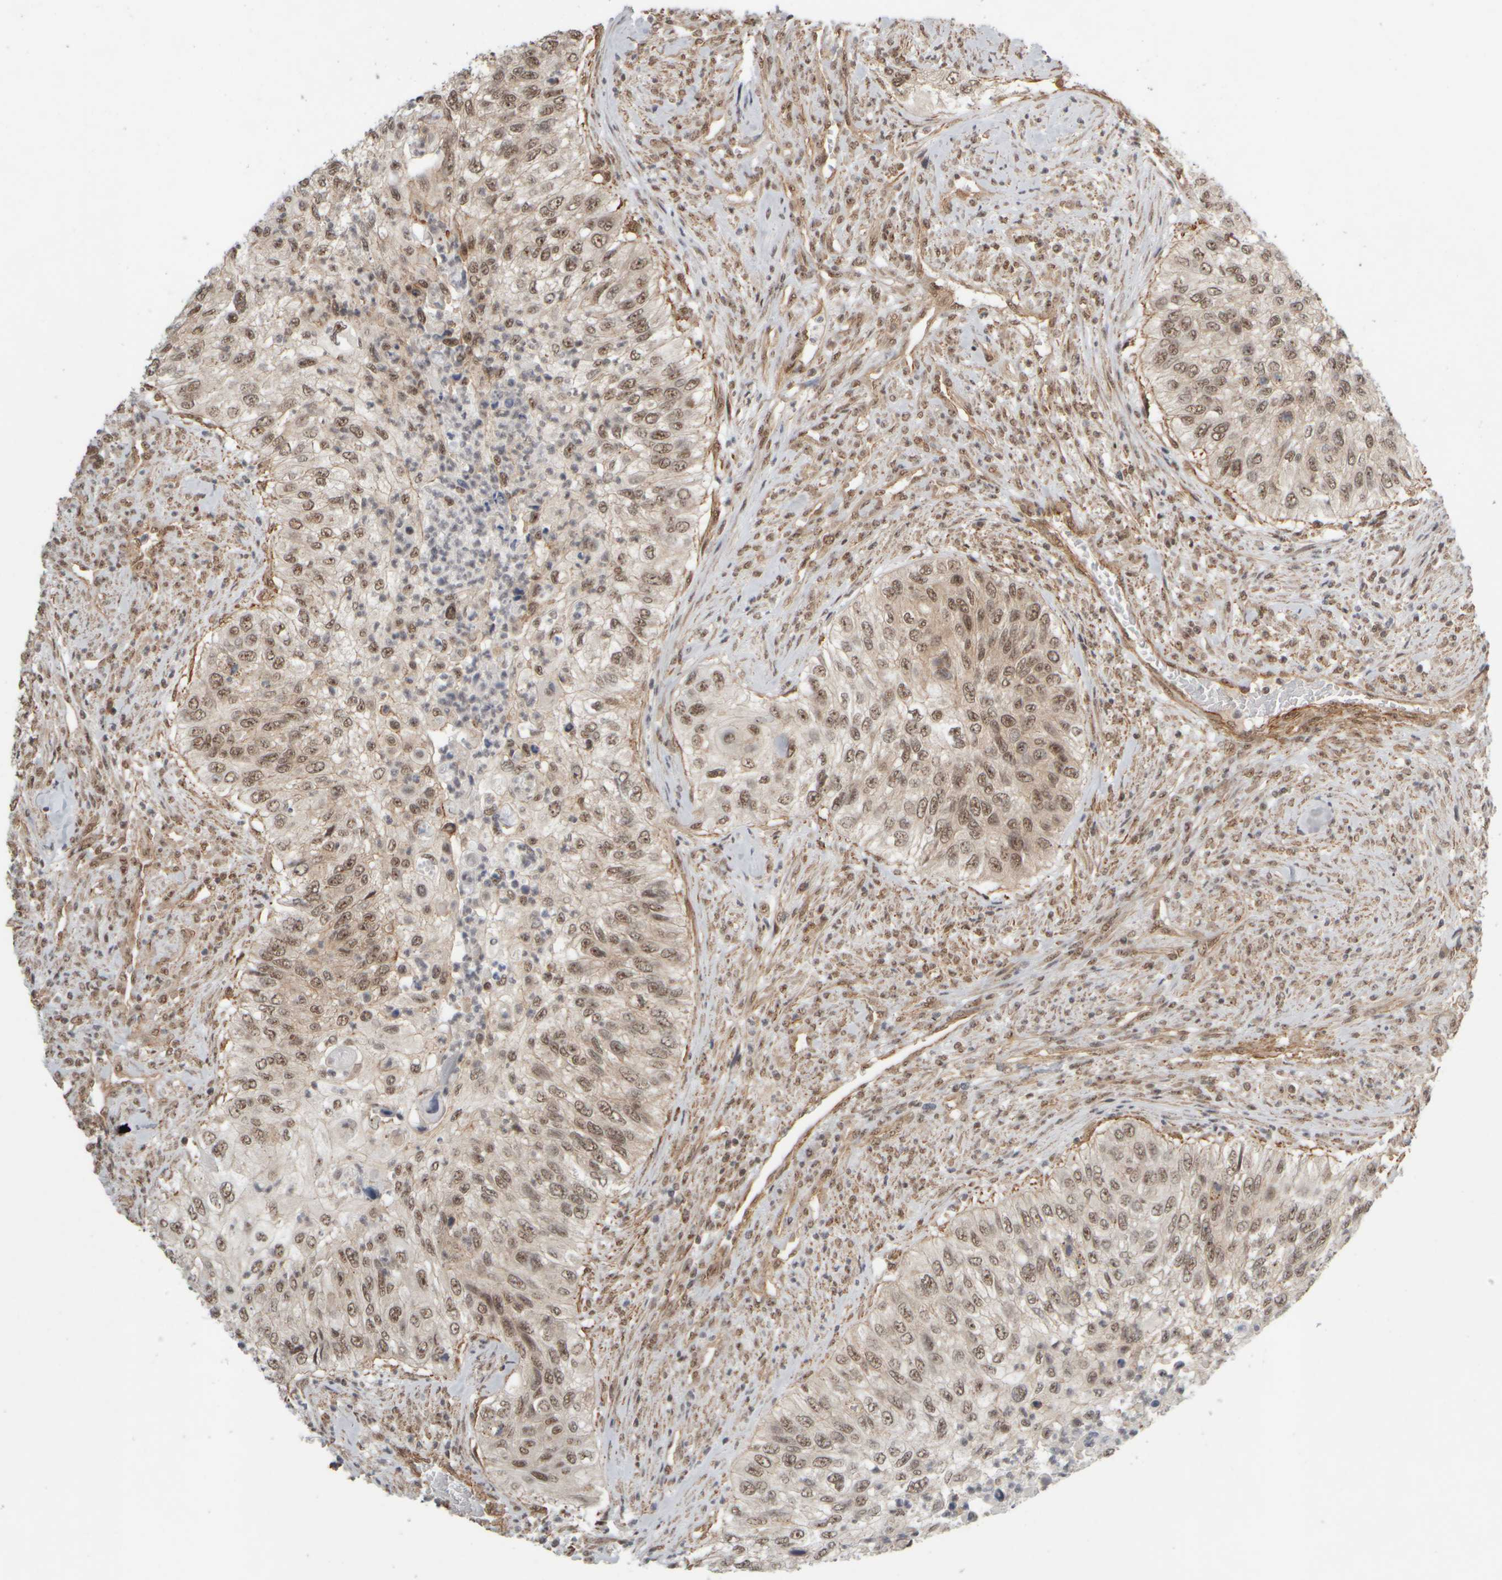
{"staining": {"intensity": "weak", "quantity": ">75%", "location": "nuclear"}, "tissue": "urothelial cancer", "cell_type": "Tumor cells", "image_type": "cancer", "snomed": [{"axis": "morphology", "description": "Urothelial carcinoma, High grade"}, {"axis": "topography", "description": "Urinary bladder"}], "caption": "Tumor cells exhibit low levels of weak nuclear positivity in approximately >75% of cells in human urothelial cancer. Immunohistochemistry stains the protein of interest in brown and the nuclei are stained blue.", "gene": "SYNRG", "patient": {"sex": "female", "age": 60}}